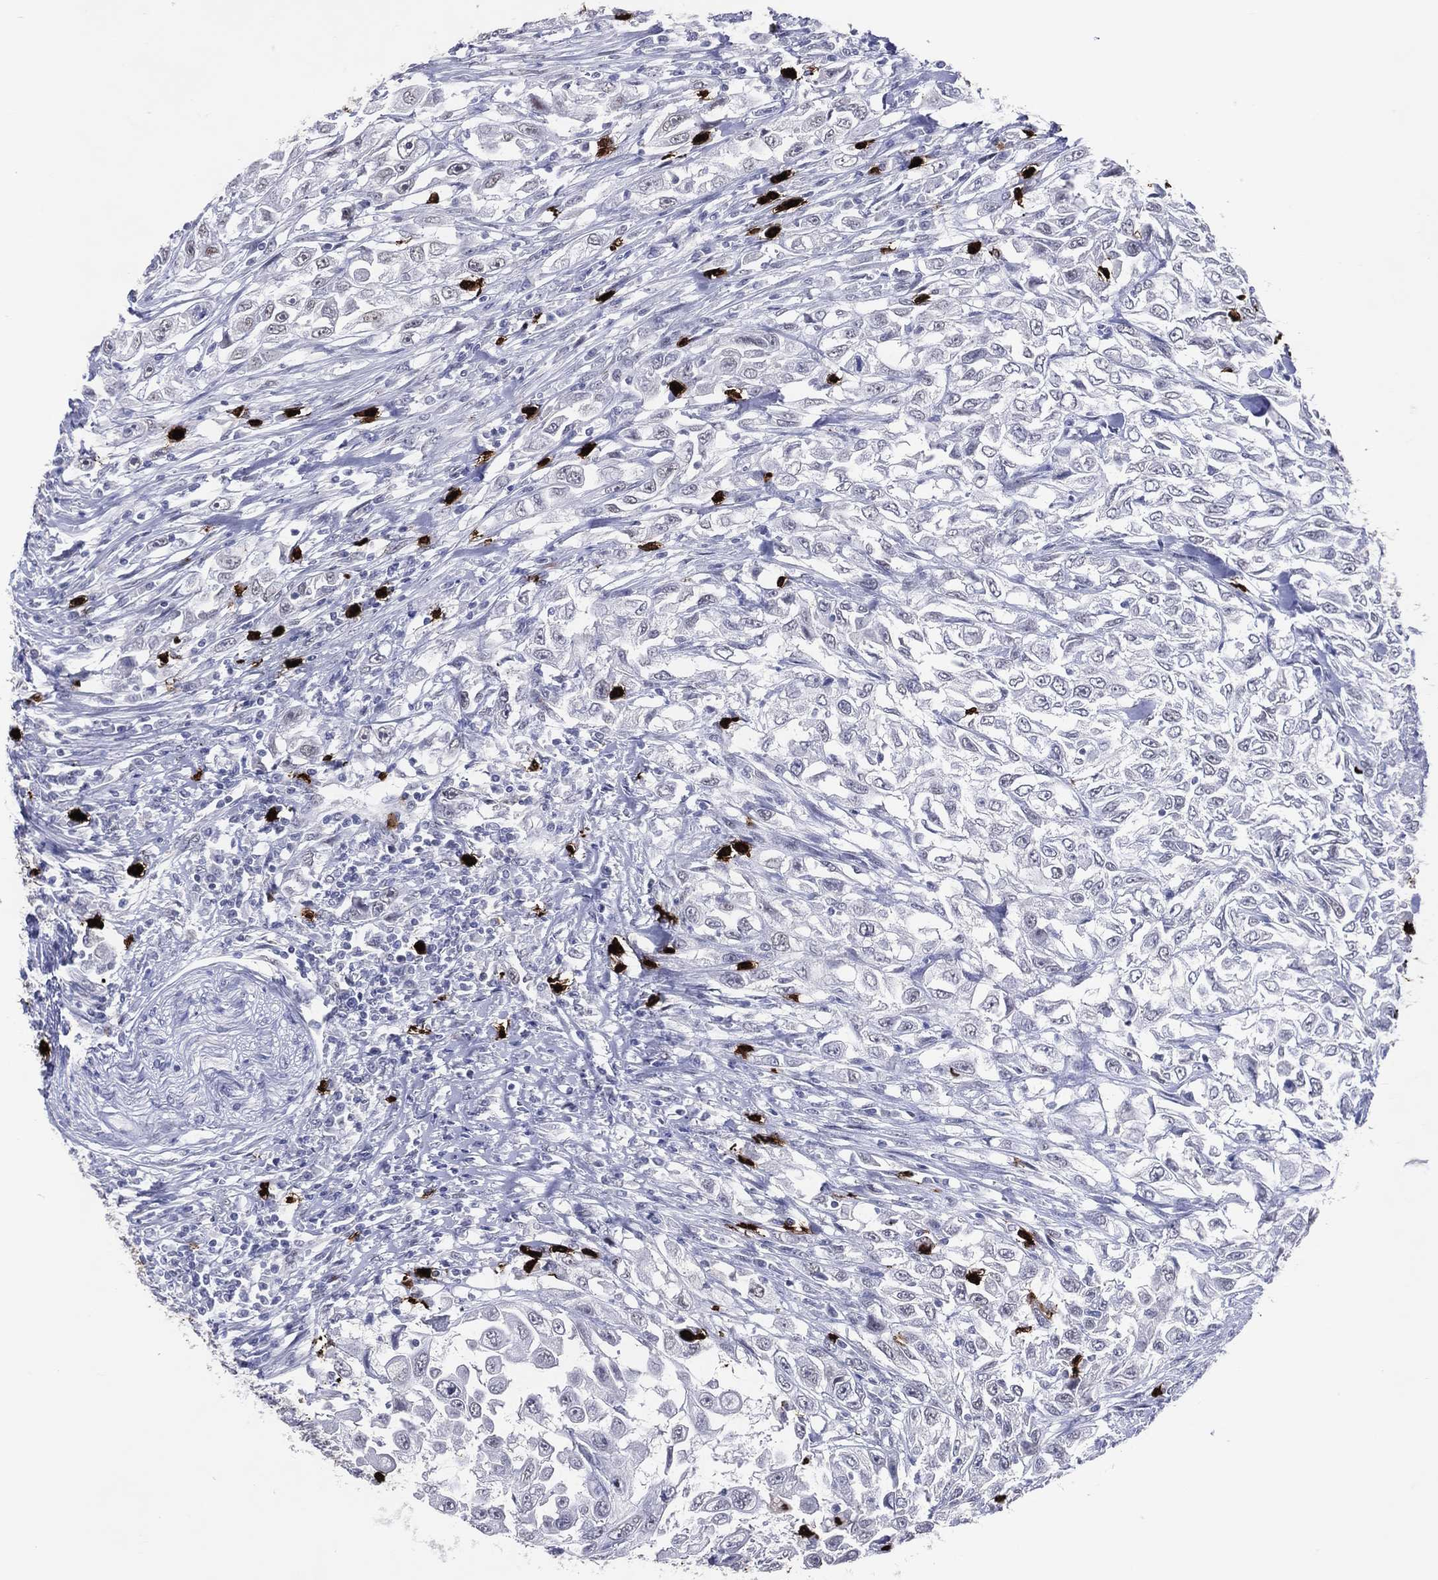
{"staining": {"intensity": "negative", "quantity": "none", "location": "none"}, "tissue": "urothelial cancer", "cell_type": "Tumor cells", "image_type": "cancer", "snomed": [{"axis": "morphology", "description": "Urothelial carcinoma, High grade"}, {"axis": "topography", "description": "Urinary bladder"}], "caption": "Immunohistochemistry image of high-grade urothelial carcinoma stained for a protein (brown), which shows no positivity in tumor cells.", "gene": "CFAP58", "patient": {"sex": "female", "age": 56}}